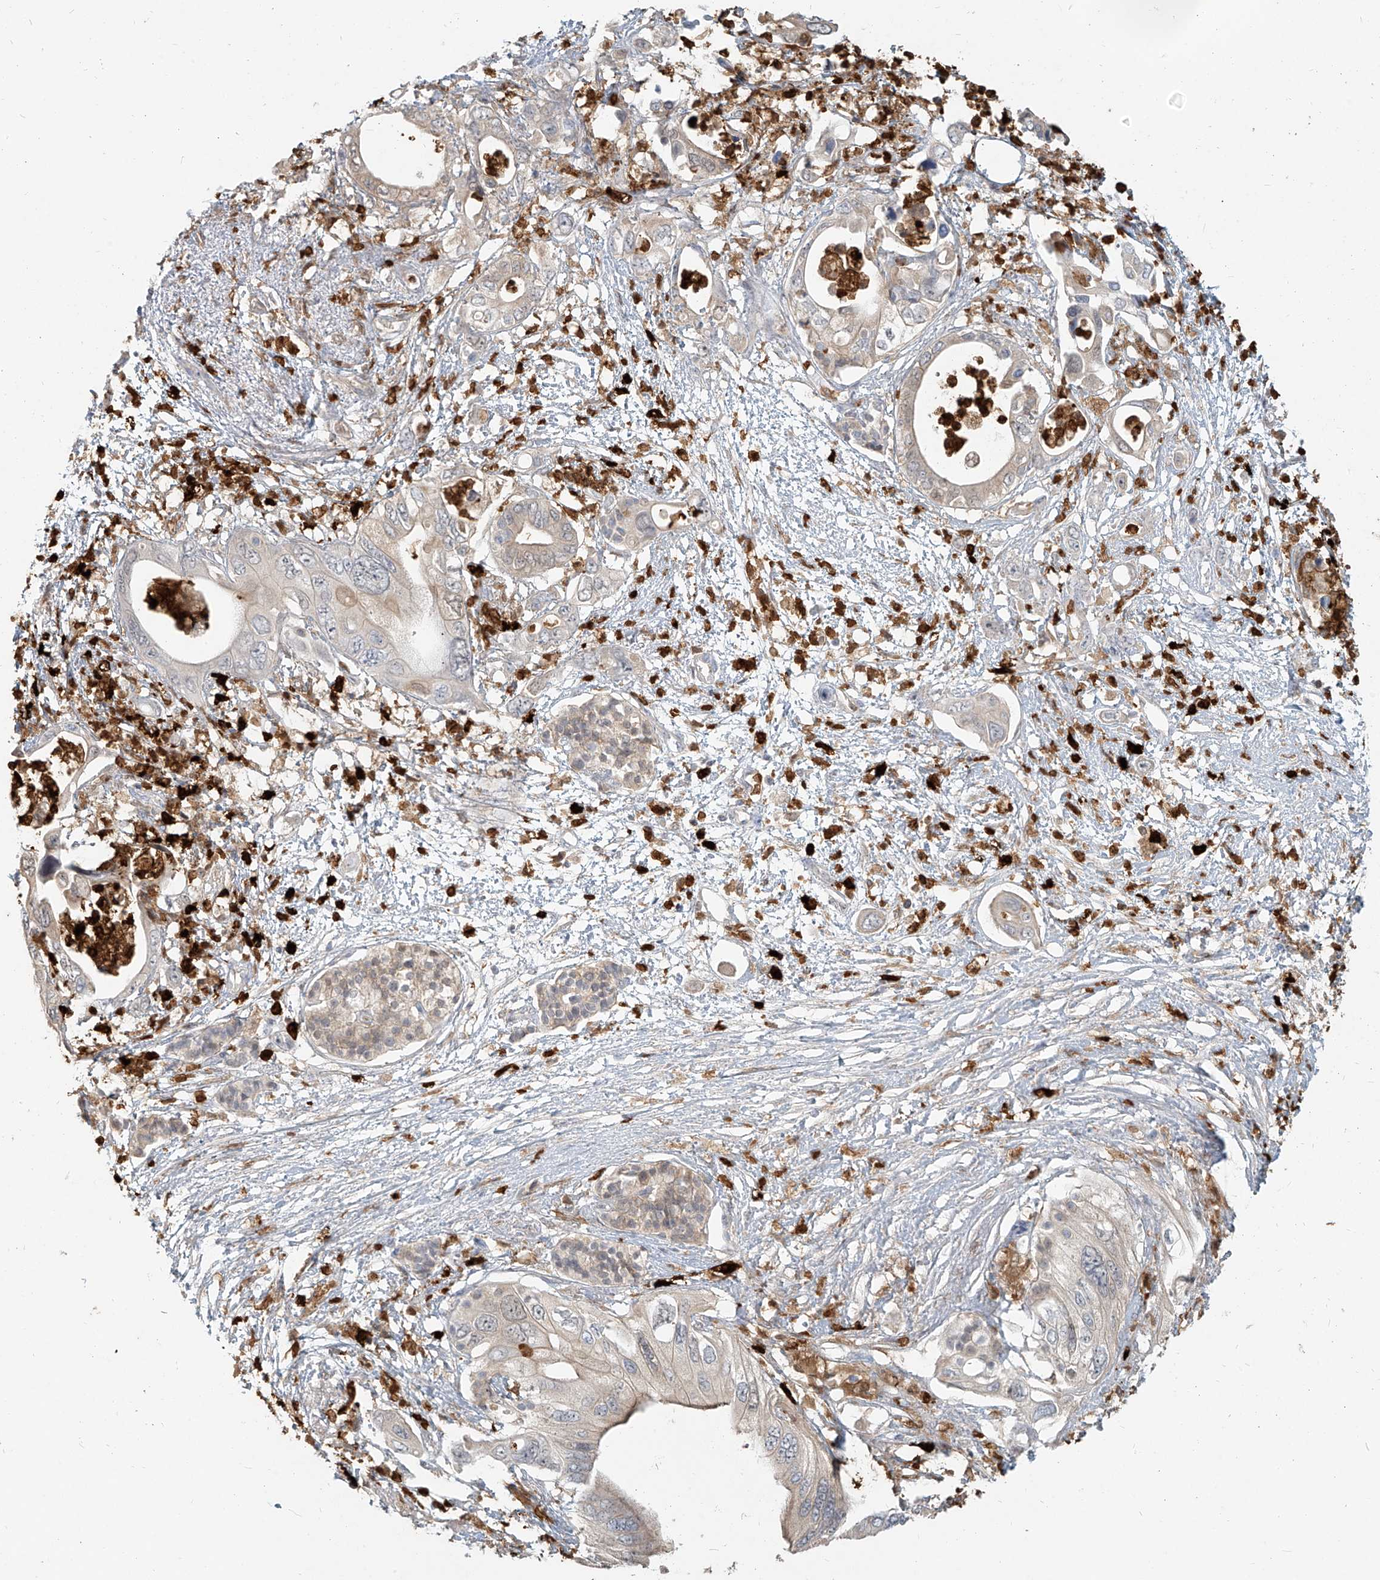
{"staining": {"intensity": "weak", "quantity": "<25%", "location": "cytoplasmic/membranous"}, "tissue": "pancreatic cancer", "cell_type": "Tumor cells", "image_type": "cancer", "snomed": [{"axis": "morphology", "description": "Adenocarcinoma, NOS"}, {"axis": "topography", "description": "Pancreas"}], "caption": "Immunohistochemical staining of adenocarcinoma (pancreatic) demonstrates no significant positivity in tumor cells. (DAB immunohistochemistry, high magnification).", "gene": "PGD", "patient": {"sex": "male", "age": 66}}